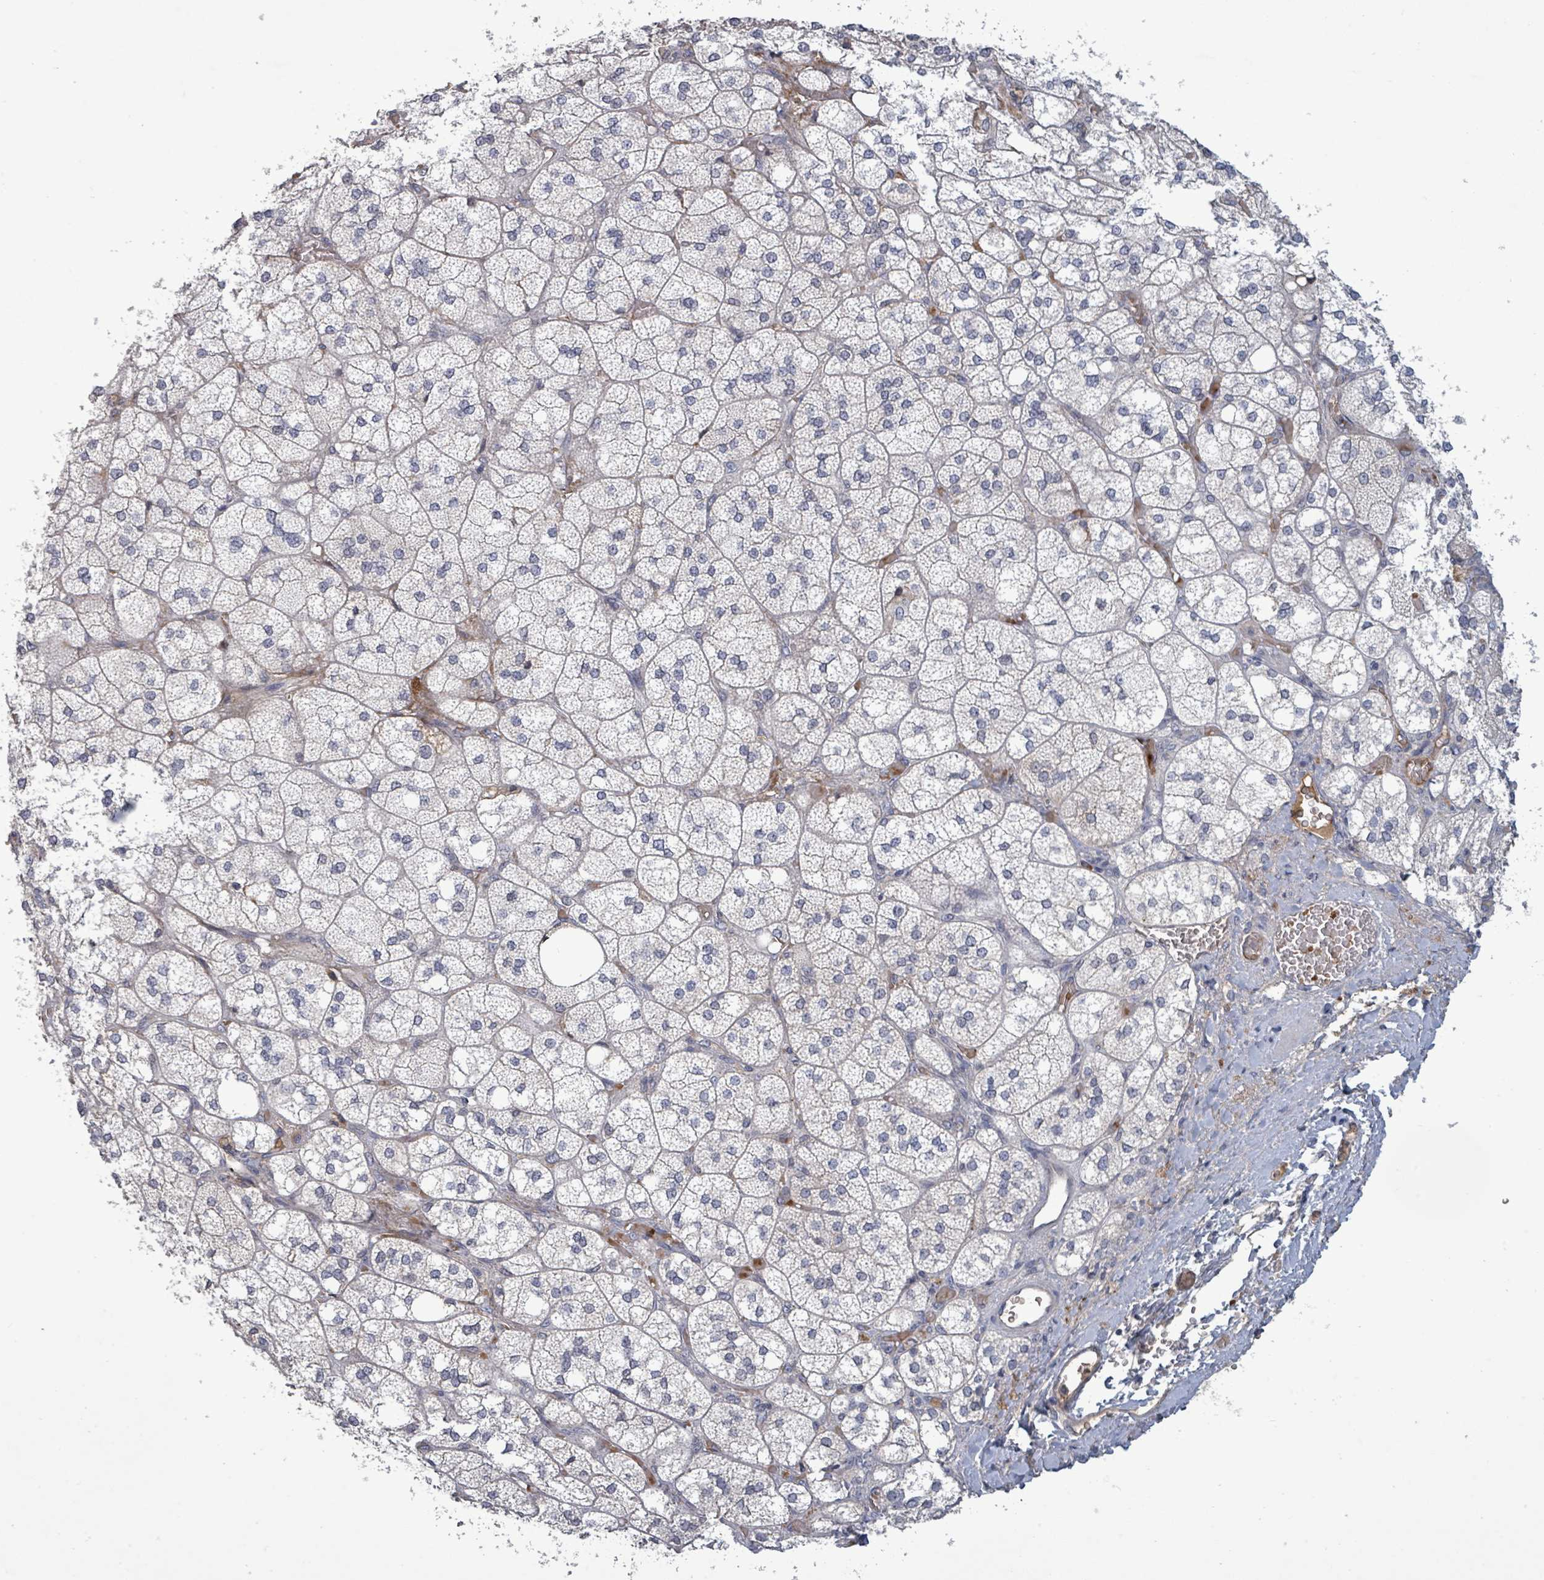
{"staining": {"intensity": "negative", "quantity": "none", "location": "none"}, "tissue": "adrenal gland", "cell_type": "Glandular cells", "image_type": "normal", "snomed": [{"axis": "morphology", "description": "Normal tissue, NOS"}, {"axis": "topography", "description": "Adrenal gland"}], "caption": "The photomicrograph shows no significant positivity in glandular cells of adrenal gland. Brightfield microscopy of immunohistochemistry stained with DAB (3,3'-diaminobenzidine) (brown) and hematoxylin (blue), captured at high magnification.", "gene": "GRM8", "patient": {"sex": "male", "age": 61}}